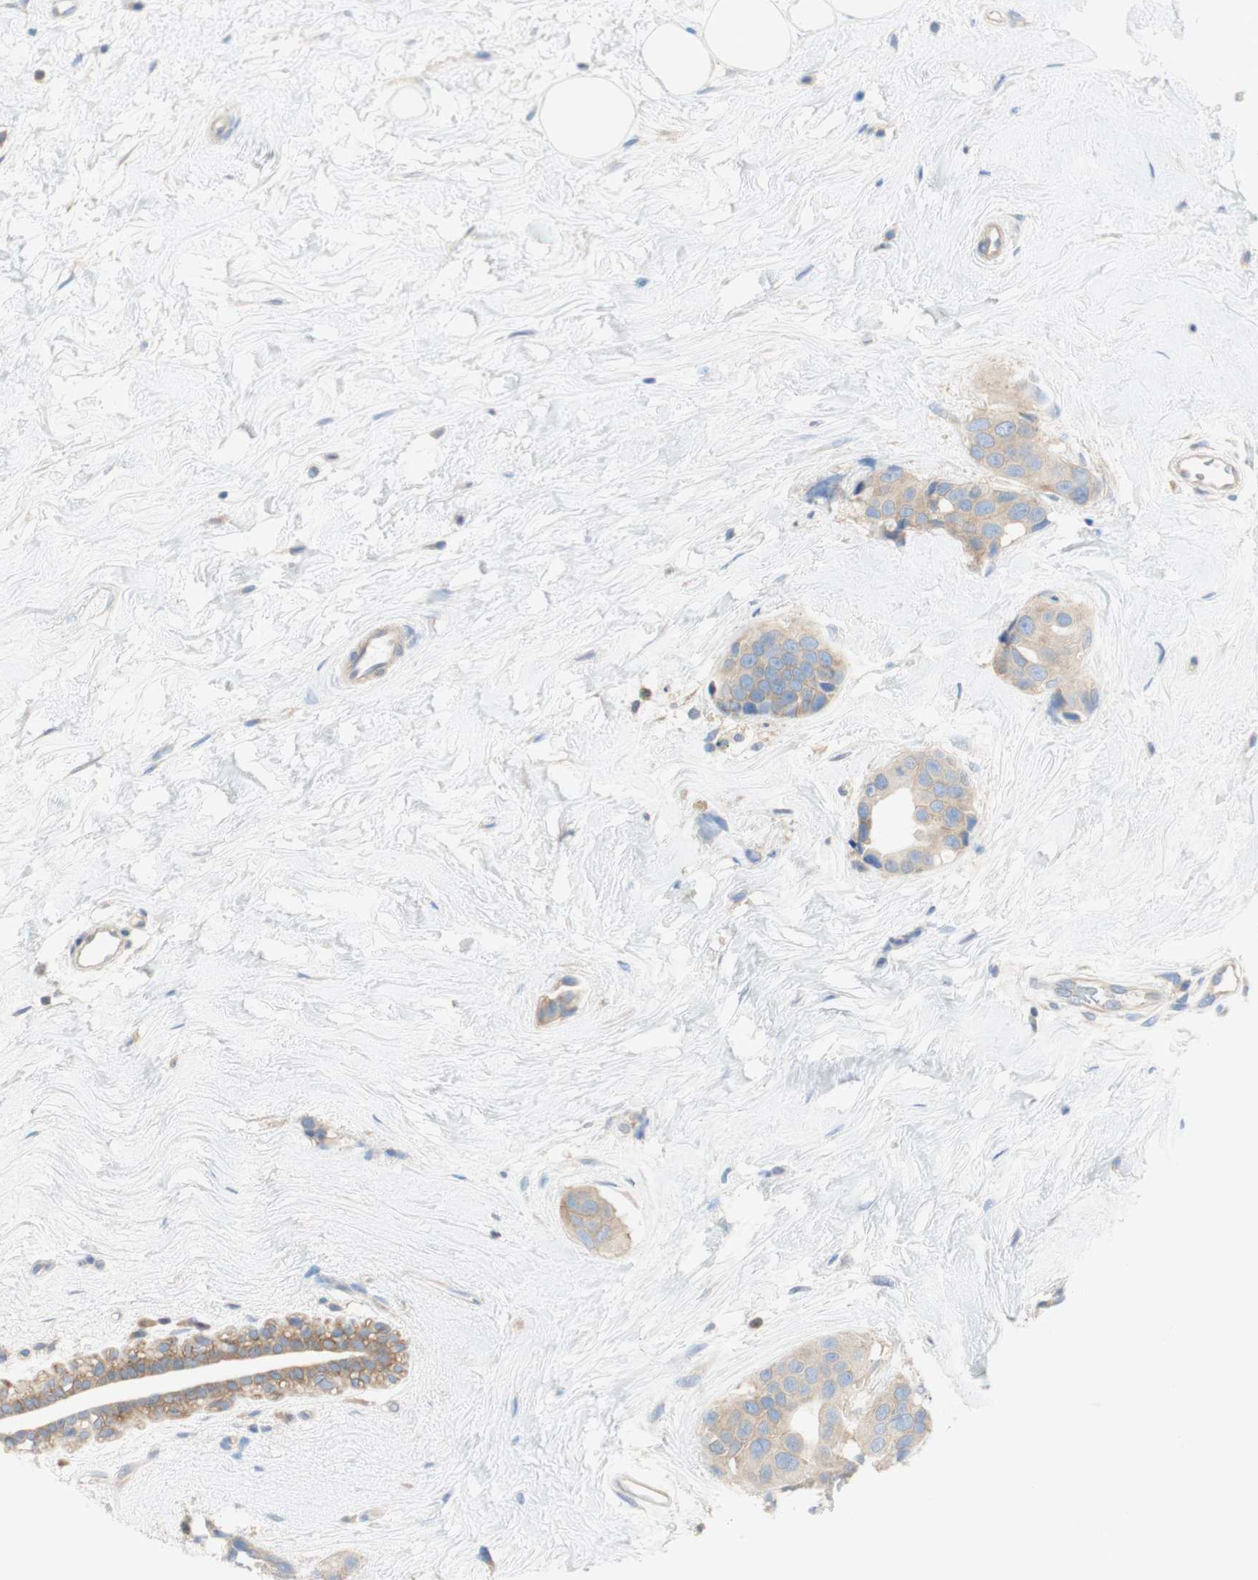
{"staining": {"intensity": "weak", "quantity": ">75%", "location": "cytoplasmic/membranous"}, "tissue": "breast cancer", "cell_type": "Tumor cells", "image_type": "cancer", "snomed": [{"axis": "morphology", "description": "Normal tissue, NOS"}, {"axis": "morphology", "description": "Duct carcinoma"}, {"axis": "topography", "description": "Breast"}], "caption": "Brown immunohistochemical staining in human breast intraductal carcinoma displays weak cytoplasmic/membranous positivity in approximately >75% of tumor cells.", "gene": "ATP2B1", "patient": {"sex": "female", "age": 39}}